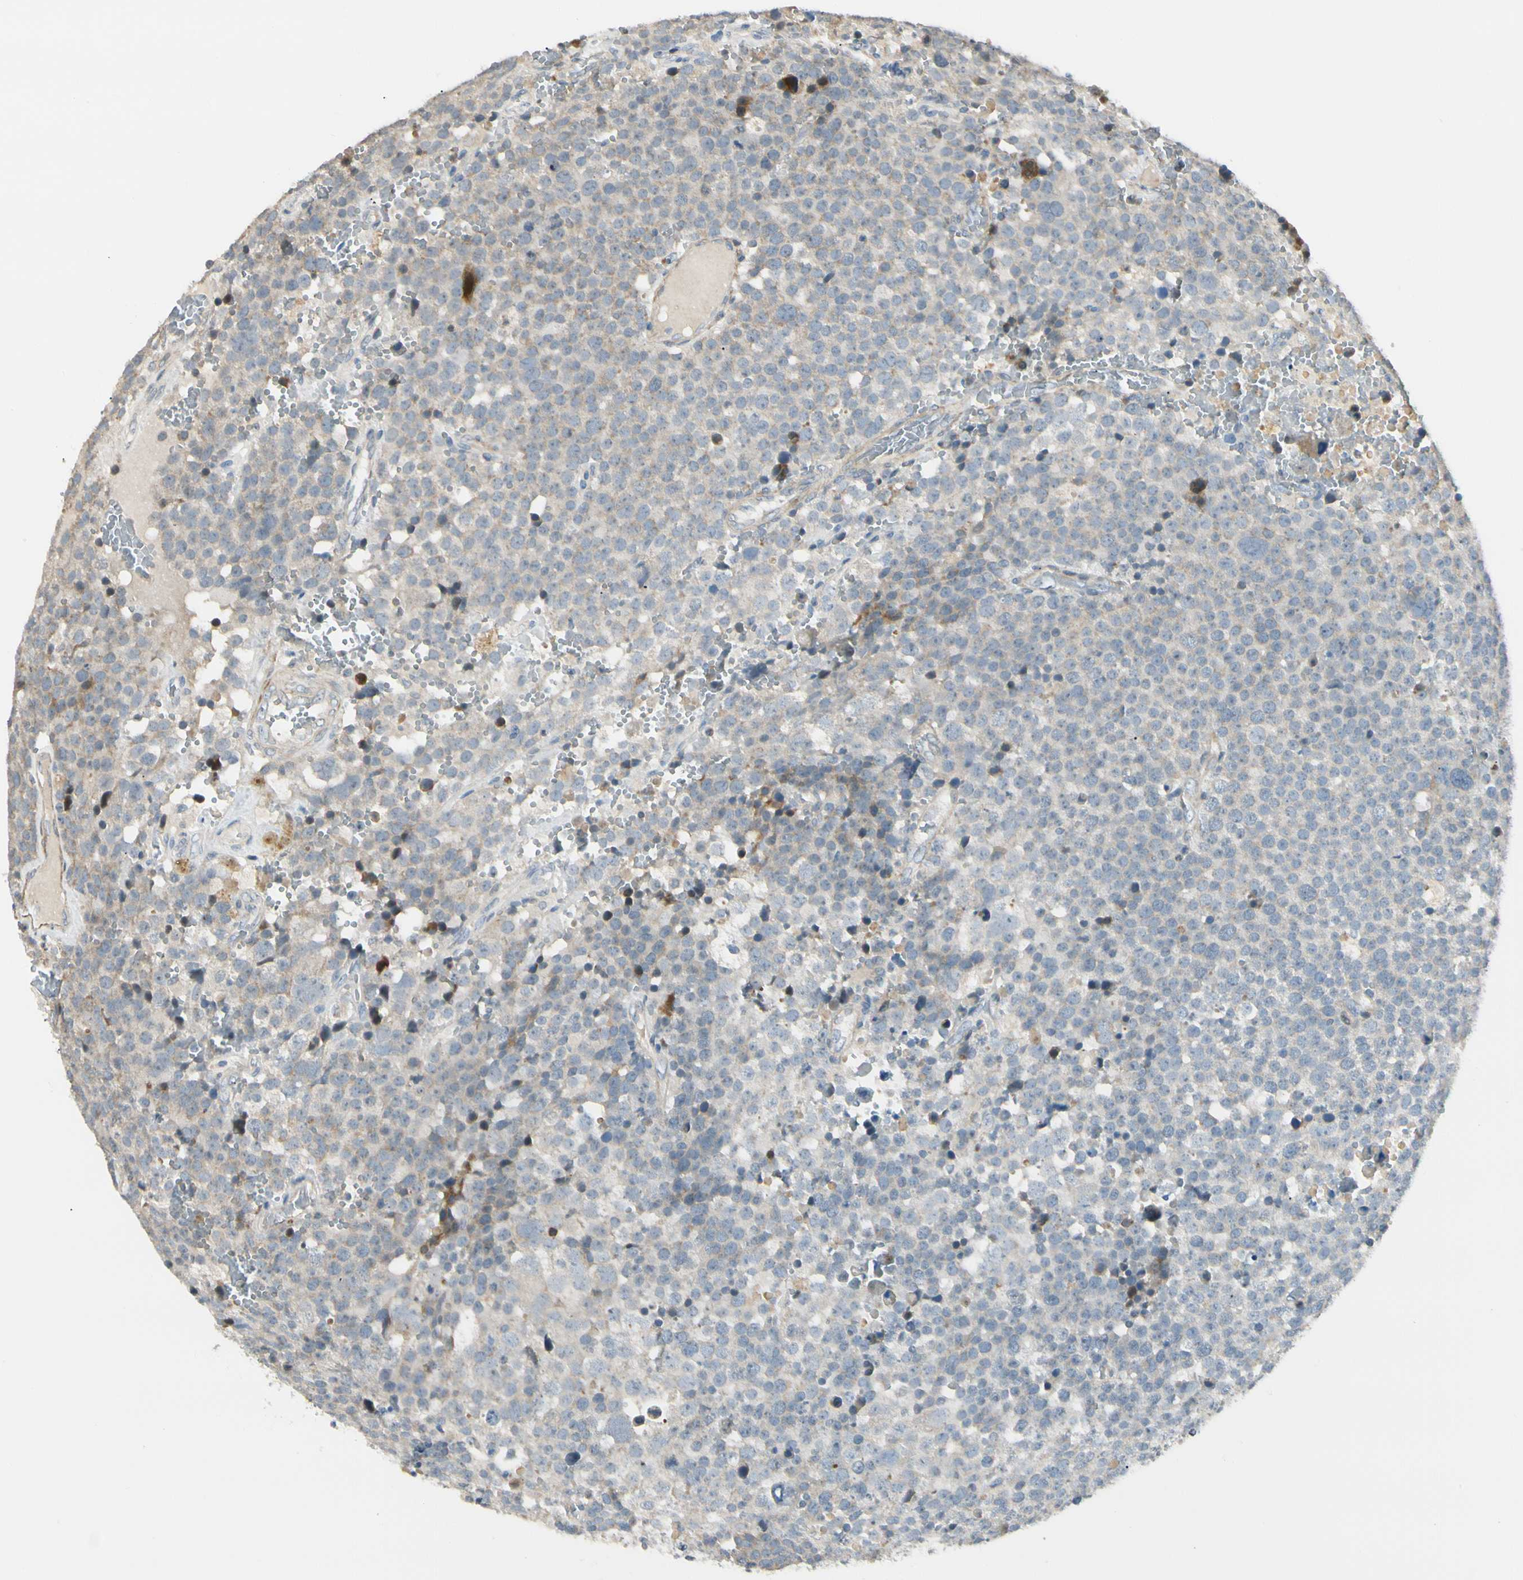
{"staining": {"intensity": "weak", "quantity": ">75%", "location": "cytoplasmic/membranous"}, "tissue": "testis cancer", "cell_type": "Tumor cells", "image_type": "cancer", "snomed": [{"axis": "morphology", "description": "Seminoma, NOS"}, {"axis": "topography", "description": "Testis"}], "caption": "The immunohistochemical stain shows weak cytoplasmic/membranous staining in tumor cells of testis cancer (seminoma) tissue. Using DAB (brown) and hematoxylin (blue) stains, captured at high magnification using brightfield microscopy.", "gene": "P4HA3", "patient": {"sex": "male", "age": 71}}